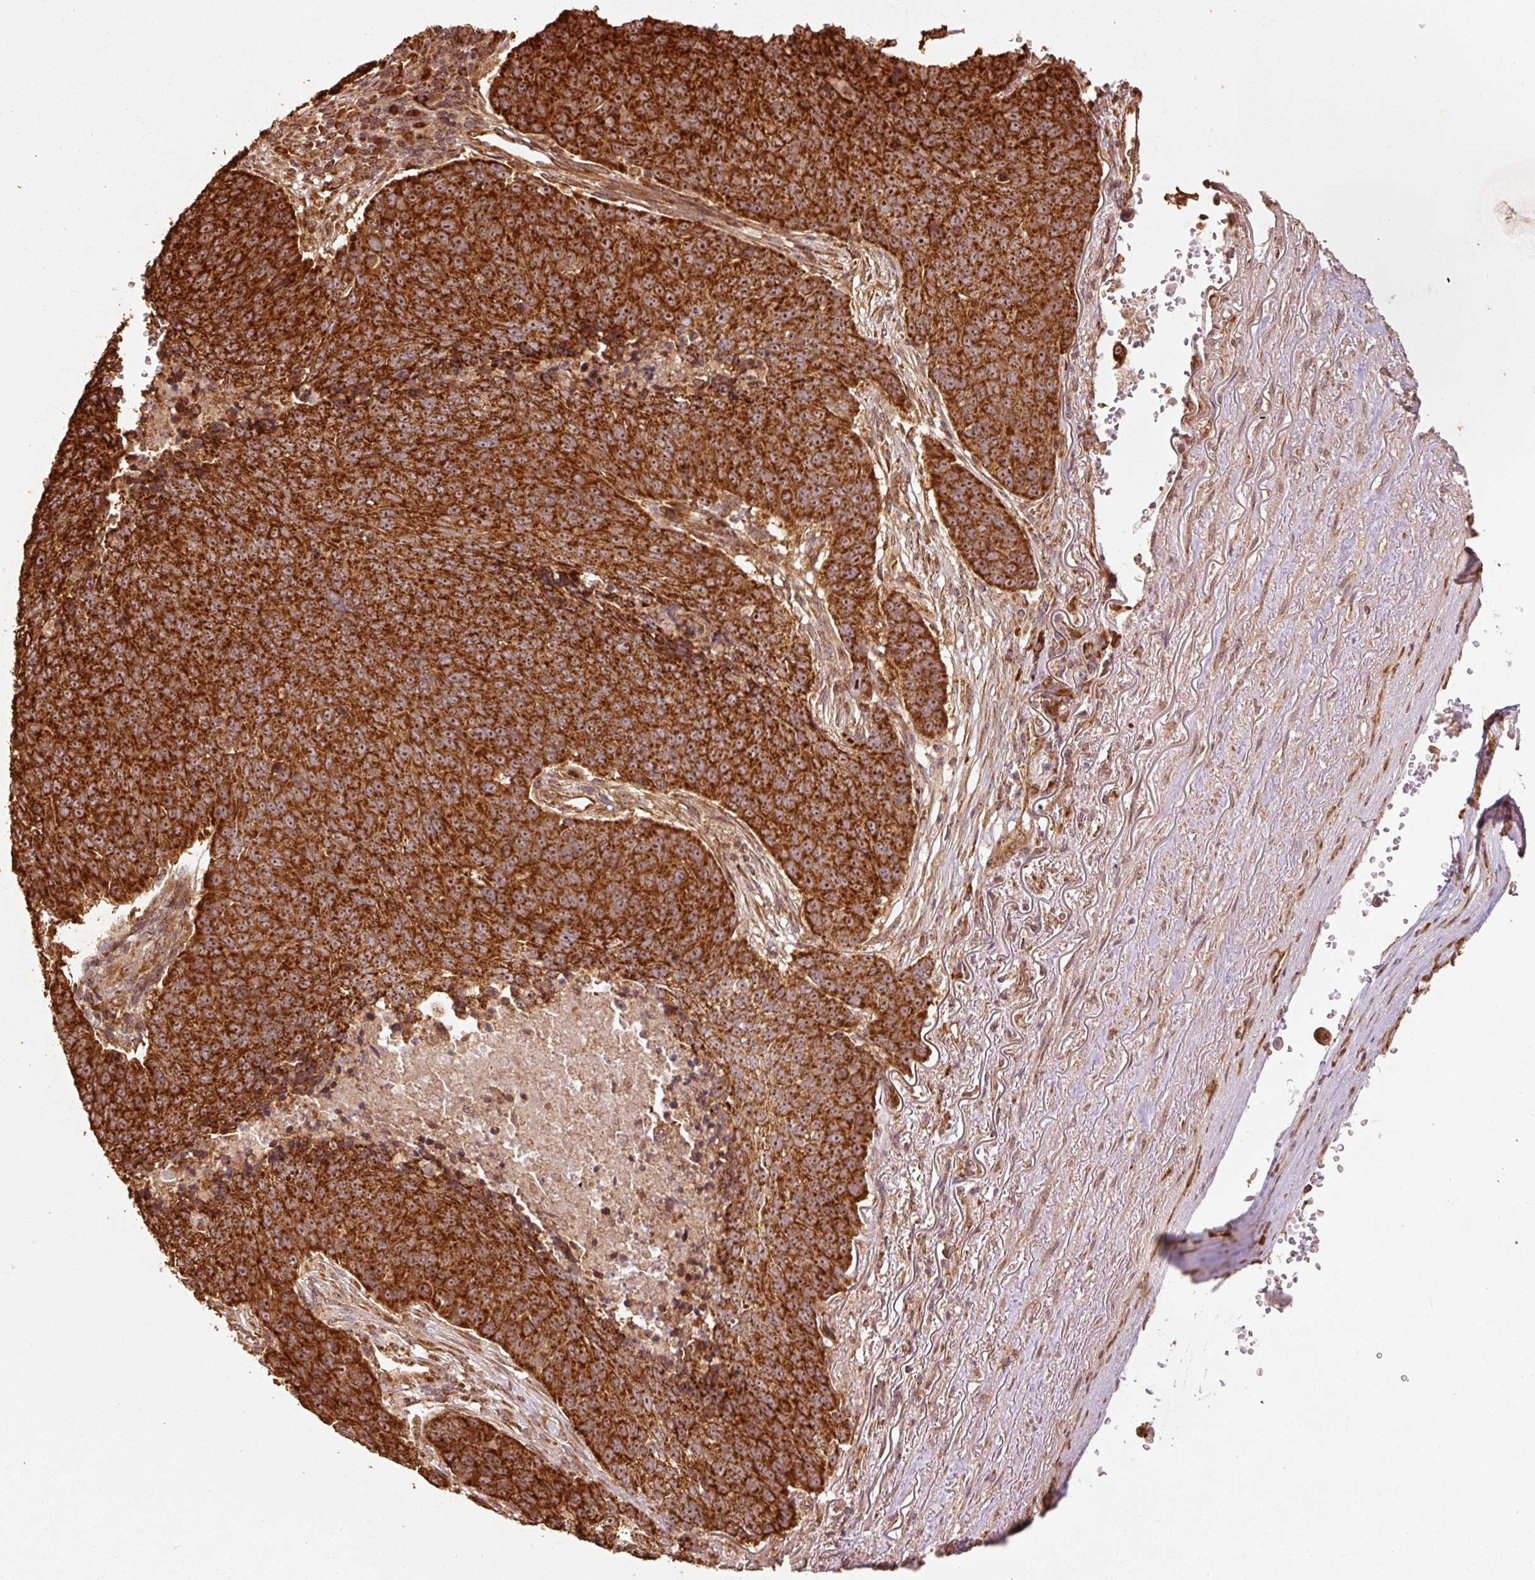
{"staining": {"intensity": "strong", "quantity": ">75%", "location": "cytoplasmic/membranous"}, "tissue": "lung cancer", "cell_type": "Tumor cells", "image_type": "cancer", "snomed": [{"axis": "morphology", "description": "Normal tissue, NOS"}, {"axis": "morphology", "description": "Squamous cell carcinoma, NOS"}, {"axis": "topography", "description": "Lymph node"}, {"axis": "topography", "description": "Lung"}], "caption": "Strong cytoplasmic/membranous protein positivity is identified in approximately >75% of tumor cells in squamous cell carcinoma (lung). The staining was performed using DAB to visualize the protein expression in brown, while the nuclei were stained in blue with hematoxylin (Magnification: 20x).", "gene": "MRPL16", "patient": {"sex": "male", "age": 66}}